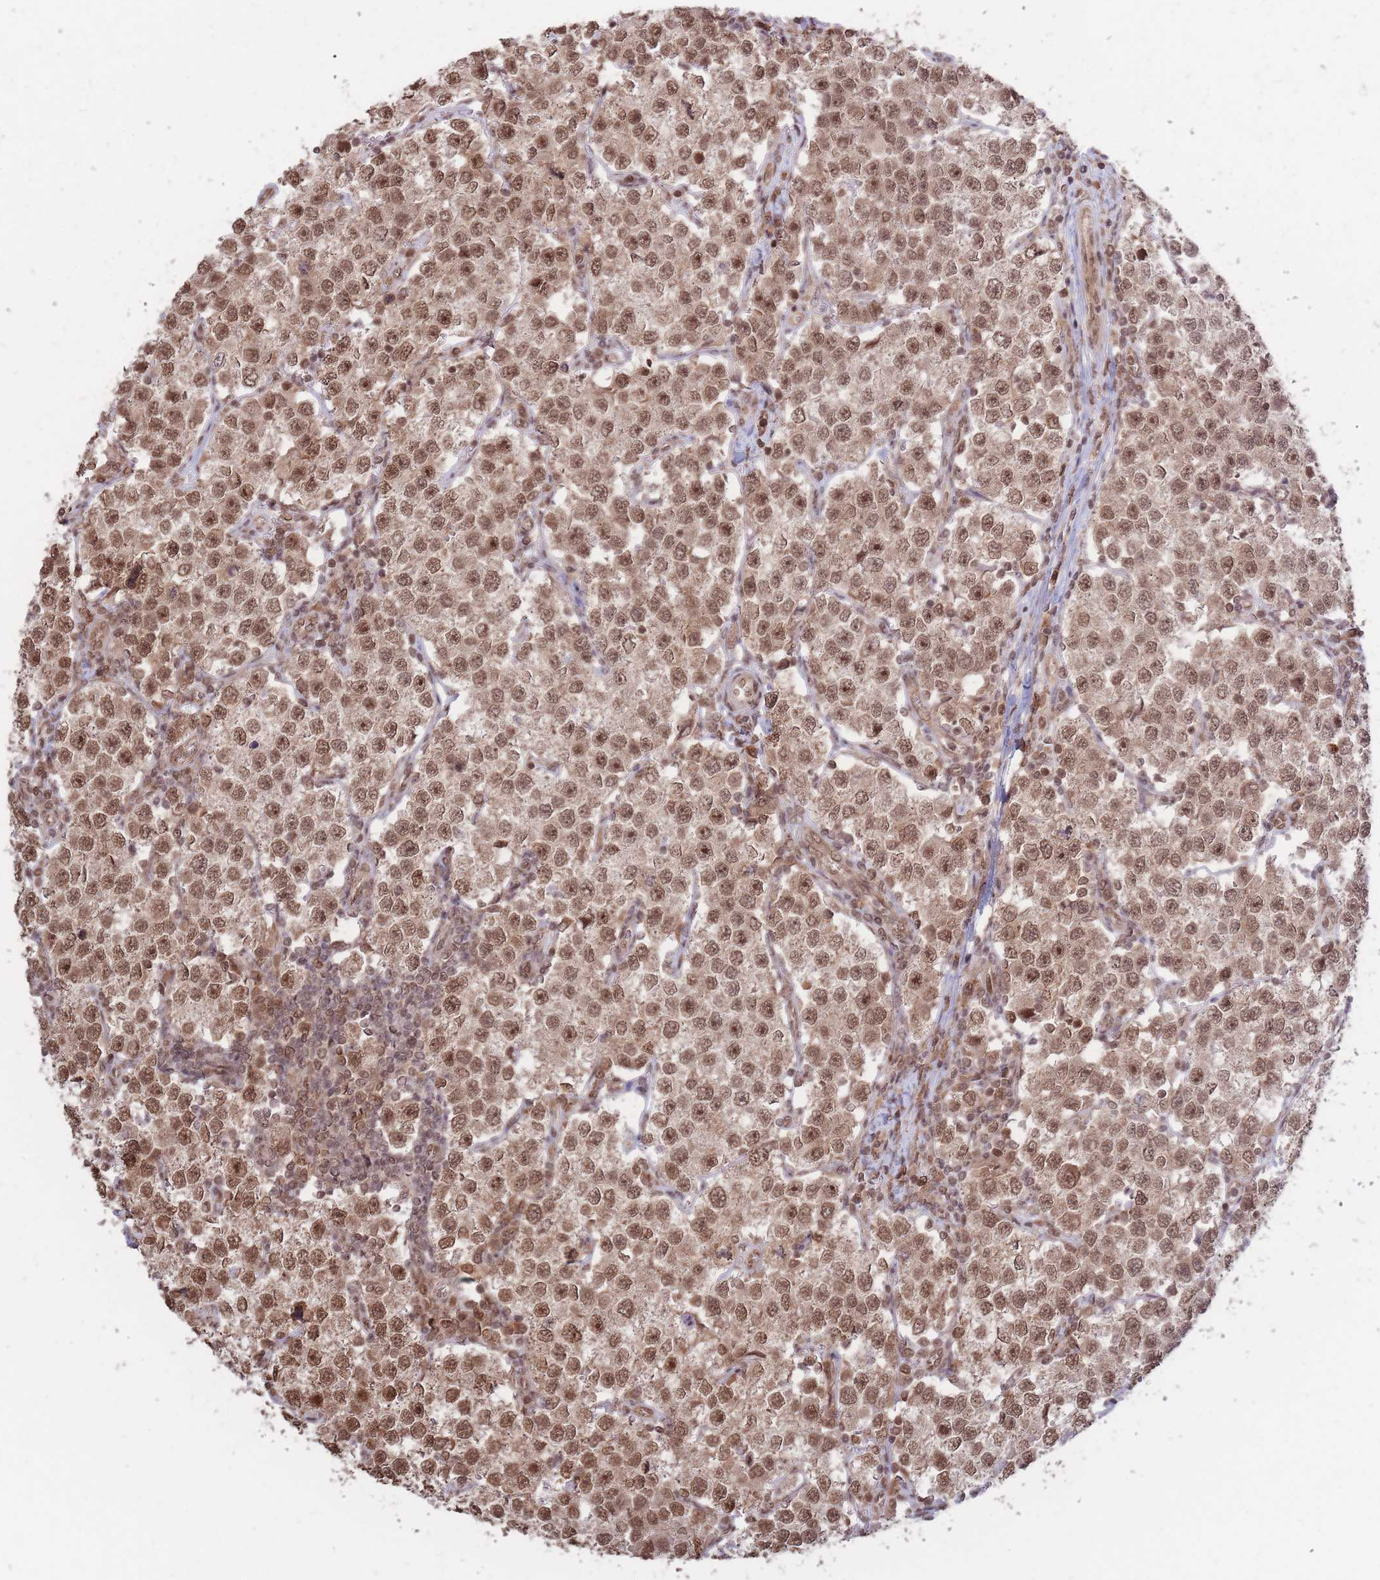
{"staining": {"intensity": "moderate", "quantity": ">75%", "location": "cytoplasmic/membranous,nuclear"}, "tissue": "testis cancer", "cell_type": "Tumor cells", "image_type": "cancer", "snomed": [{"axis": "morphology", "description": "Seminoma, NOS"}, {"axis": "topography", "description": "Testis"}], "caption": "IHC (DAB (3,3'-diaminobenzidine)) staining of human seminoma (testis) shows moderate cytoplasmic/membranous and nuclear protein positivity in about >75% of tumor cells.", "gene": "SRA1", "patient": {"sex": "male", "age": 37}}